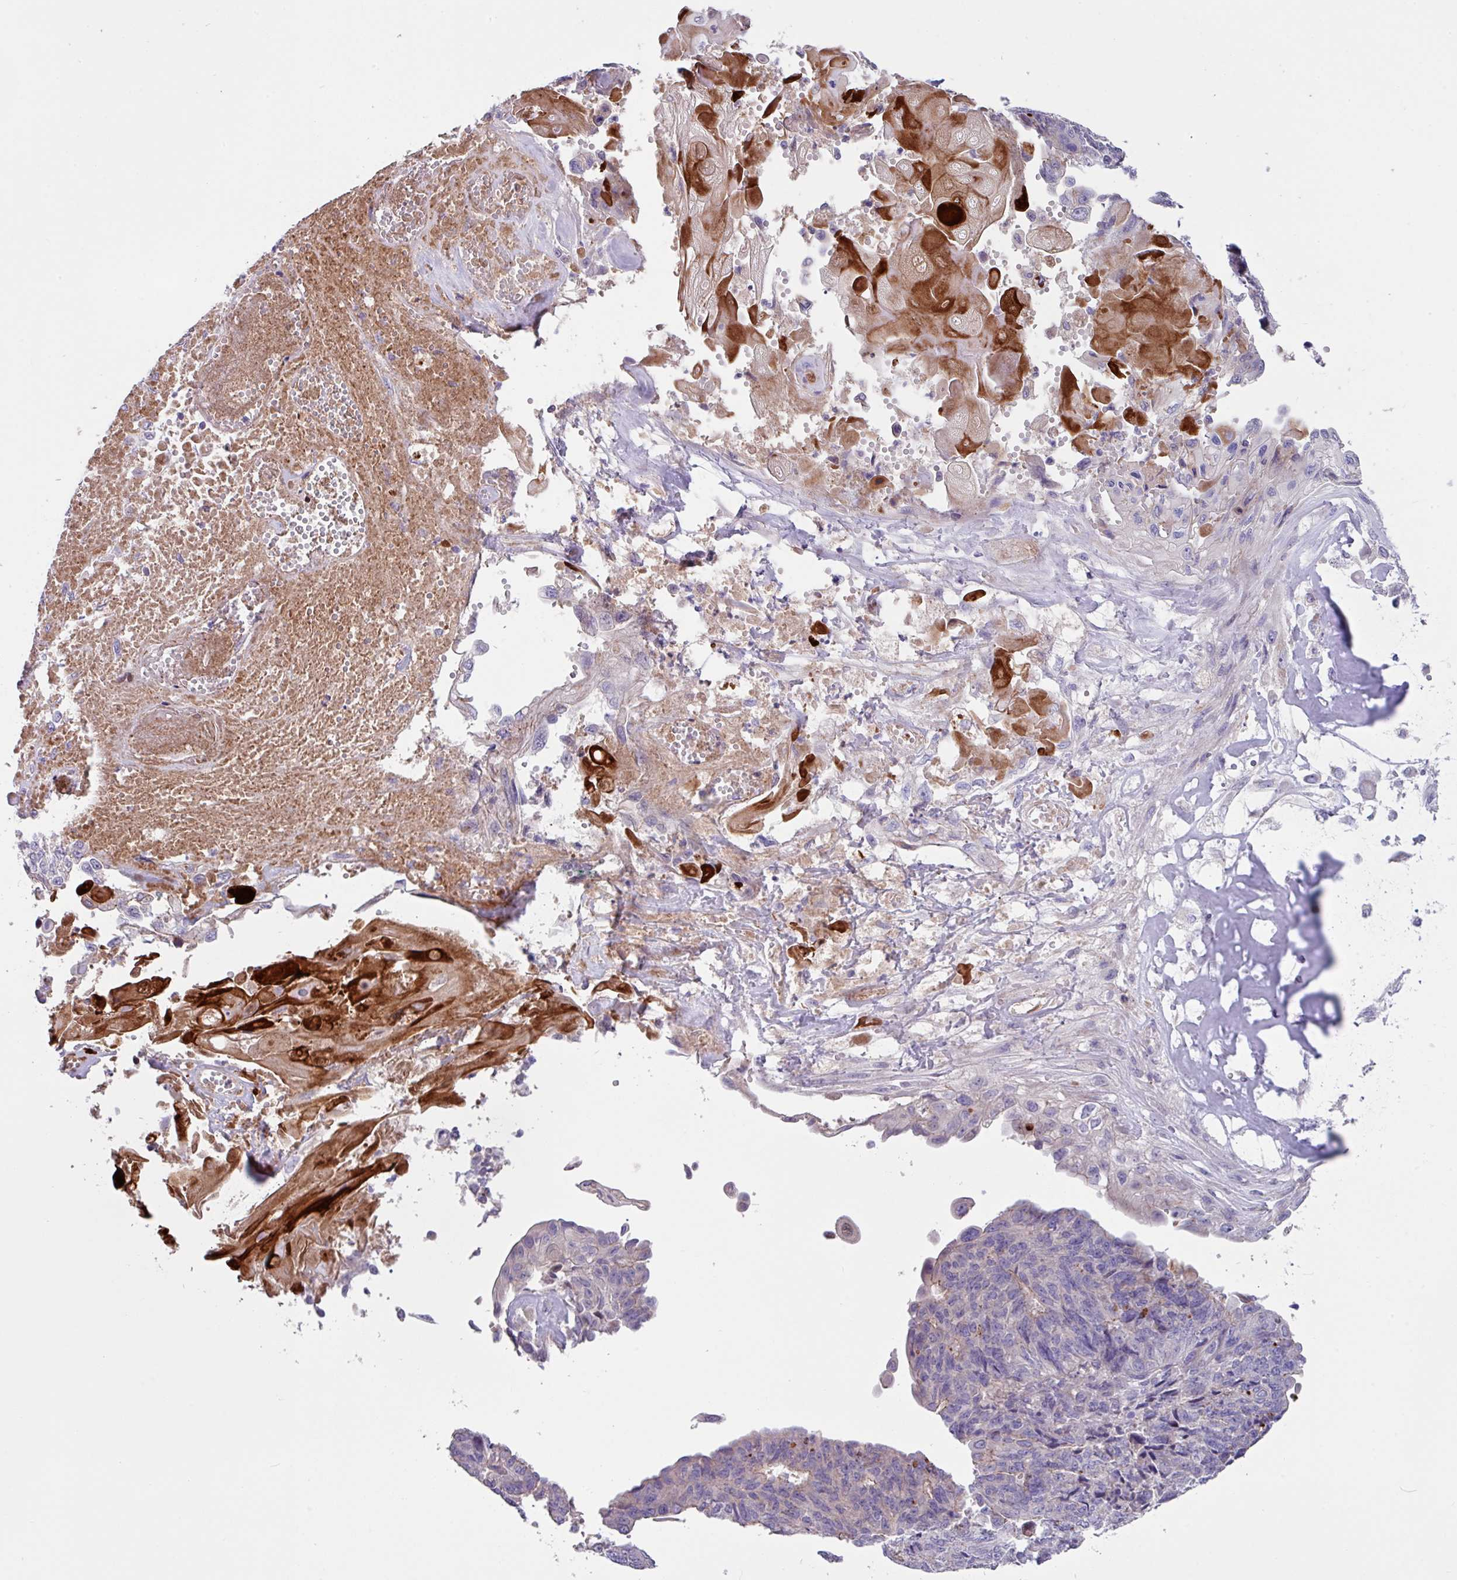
{"staining": {"intensity": "negative", "quantity": "none", "location": "none"}, "tissue": "endometrial cancer", "cell_type": "Tumor cells", "image_type": "cancer", "snomed": [{"axis": "morphology", "description": "Adenocarcinoma, NOS"}, {"axis": "topography", "description": "Endometrium"}], "caption": "An immunohistochemistry histopathology image of endometrial cancer (adenocarcinoma) is shown. There is no staining in tumor cells of endometrial cancer (adenocarcinoma).", "gene": "IQCJ", "patient": {"sex": "female", "age": 32}}